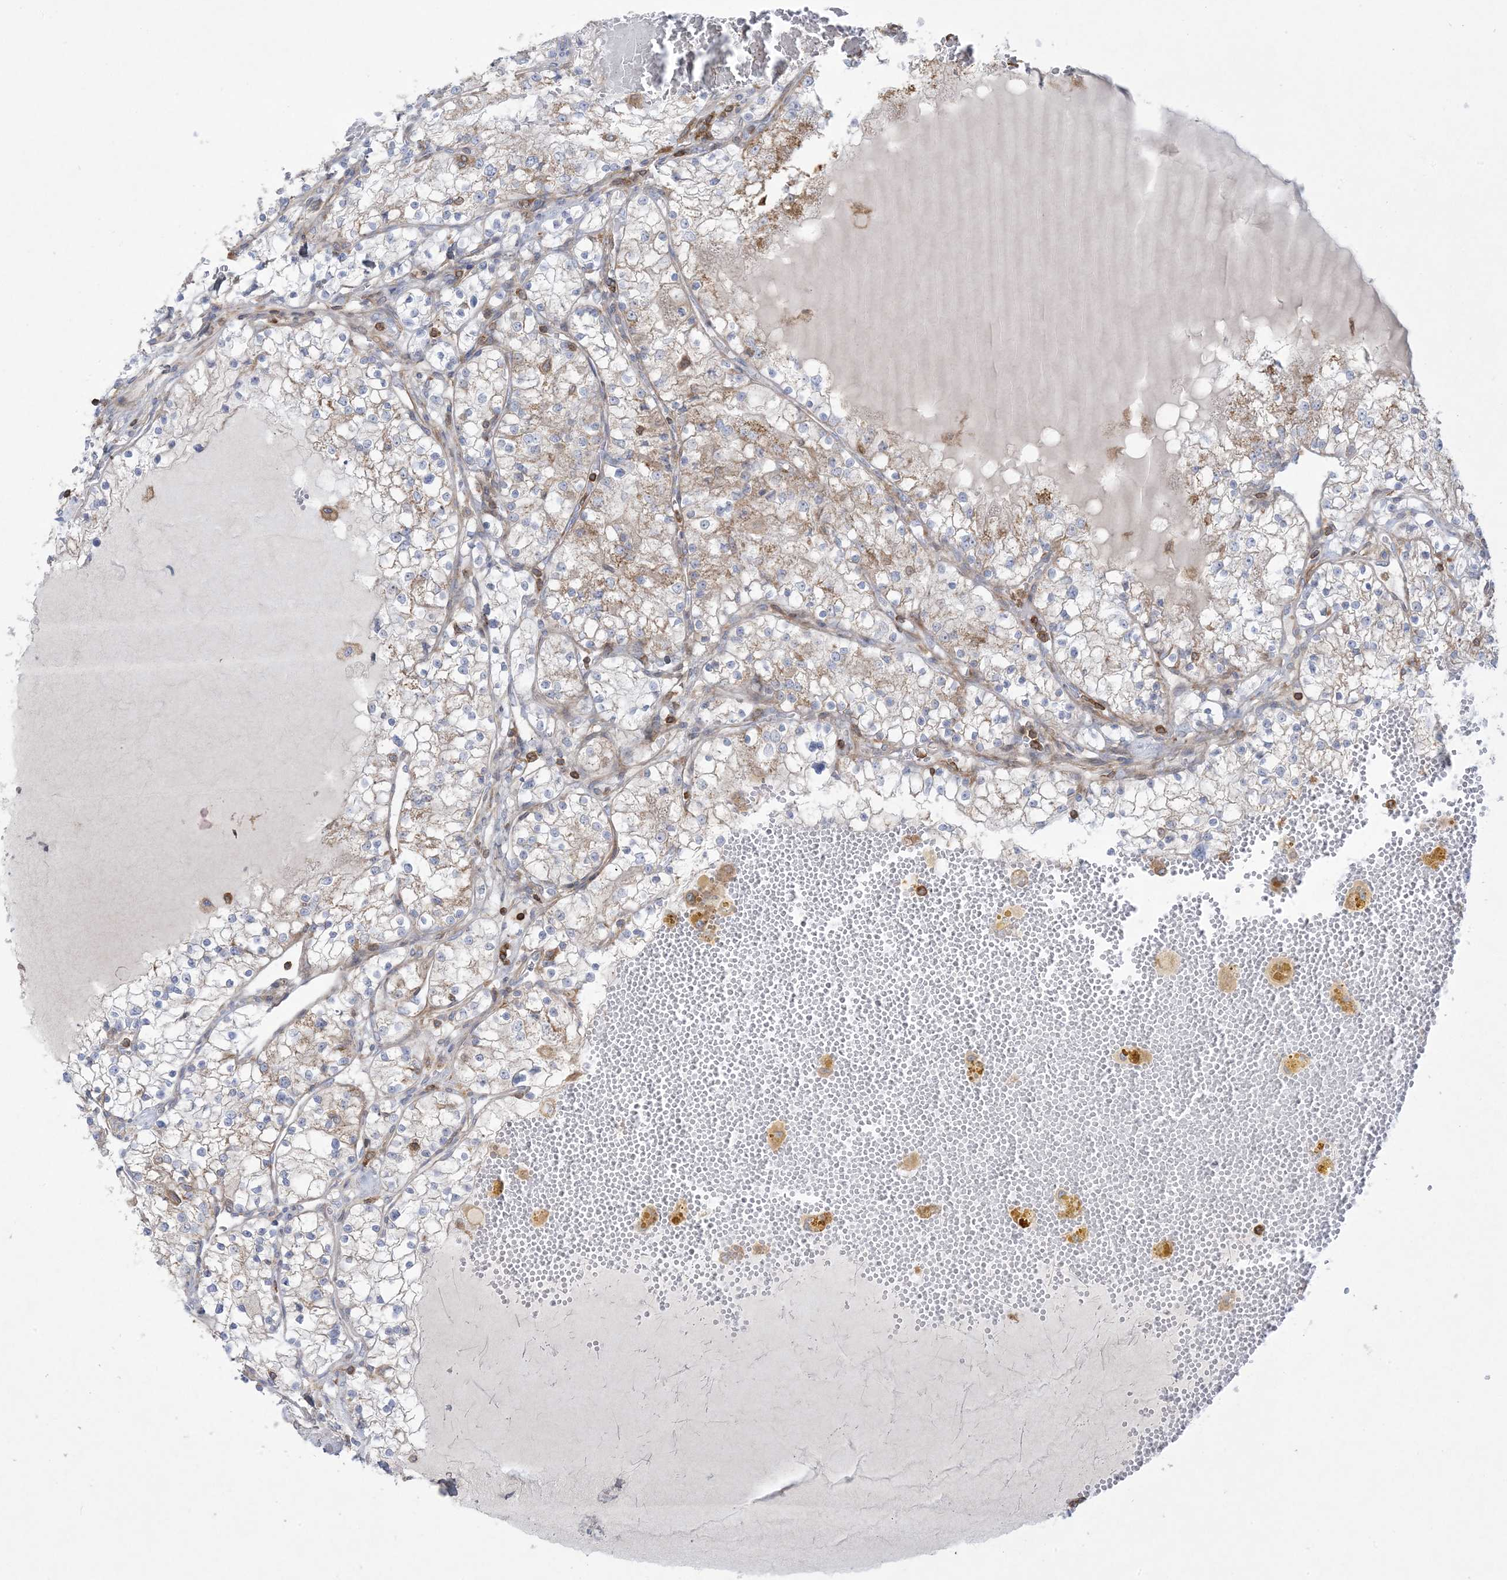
{"staining": {"intensity": "weak", "quantity": "25%-75%", "location": "cytoplasmic/membranous"}, "tissue": "renal cancer", "cell_type": "Tumor cells", "image_type": "cancer", "snomed": [{"axis": "morphology", "description": "Normal tissue, NOS"}, {"axis": "morphology", "description": "Adenocarcinoma, NOS"}, {"axis": "topography", "description": "Kidney"}], "caption": "About 25%-75% of tumor cells in human adenocarcinoma (renal) exhibit weak cytoplasmic/membranous protein expression as visualized by brown immunohistochemical staining.", "gene": "ARHGAP30", "patient": {"sex": "male", "age": 68}}